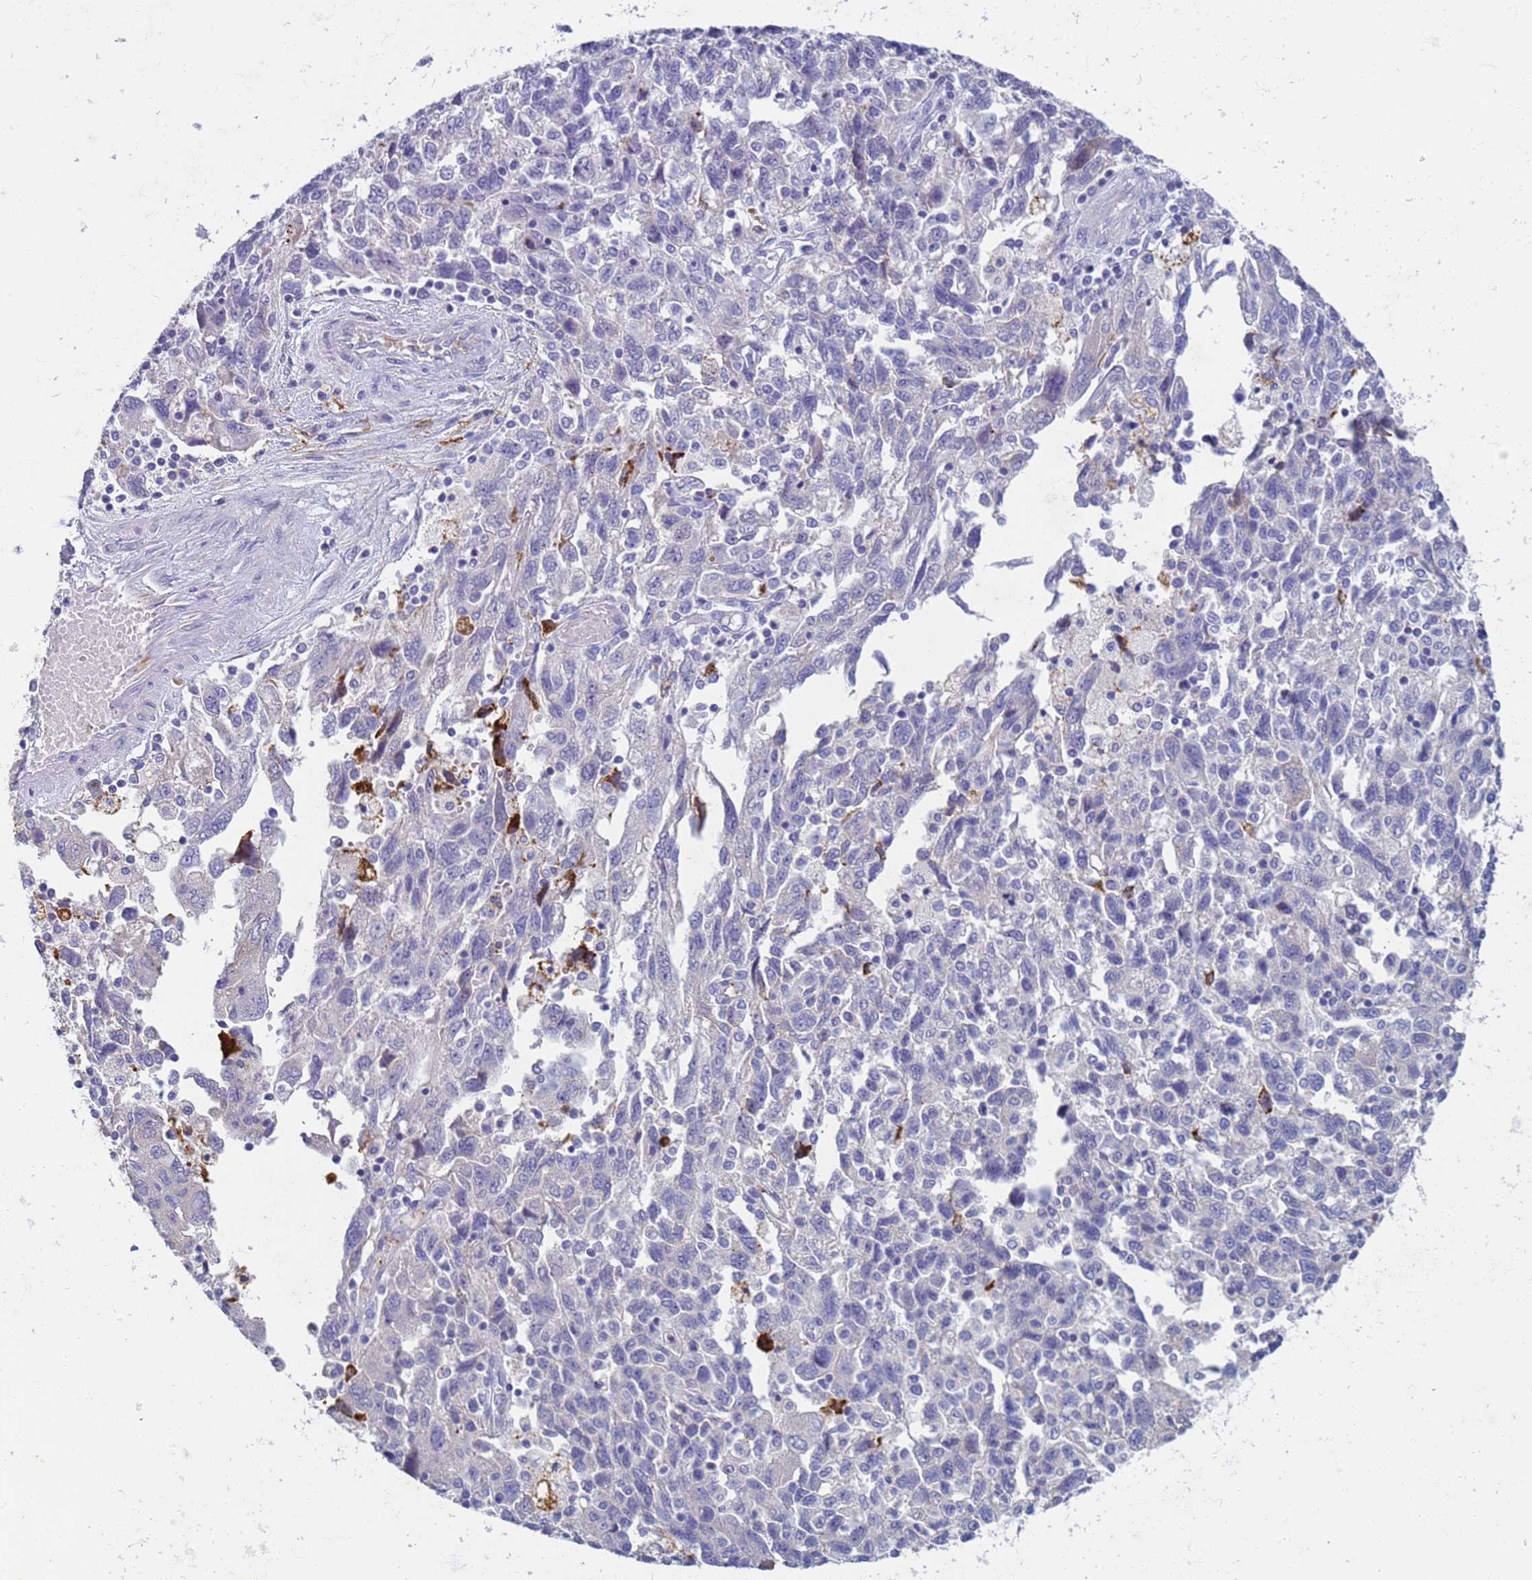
{"staining": {"intensity": "negative", "quantity": "none", "location": "none"}, "tissue": "ovarian cancer", "cell_type": "Tumor cells", "image_type": "cancer", "snomed": [{"axis": "morphology", "description": "Carcinoma, NOS"}, {"axis": "morphology", "description": "Cystadenocarcinoma, serous, NOS"}, {"axis": "topography", "description": "Ovary"}], "caption": "Human ovarian cancer (carcinoma) stained for a protein using immunohistochemistry (IHC) demonstrates no expression in tumor cells.", "gene": "C4orf46", "patient": {"sex": "female", "age": 69}}